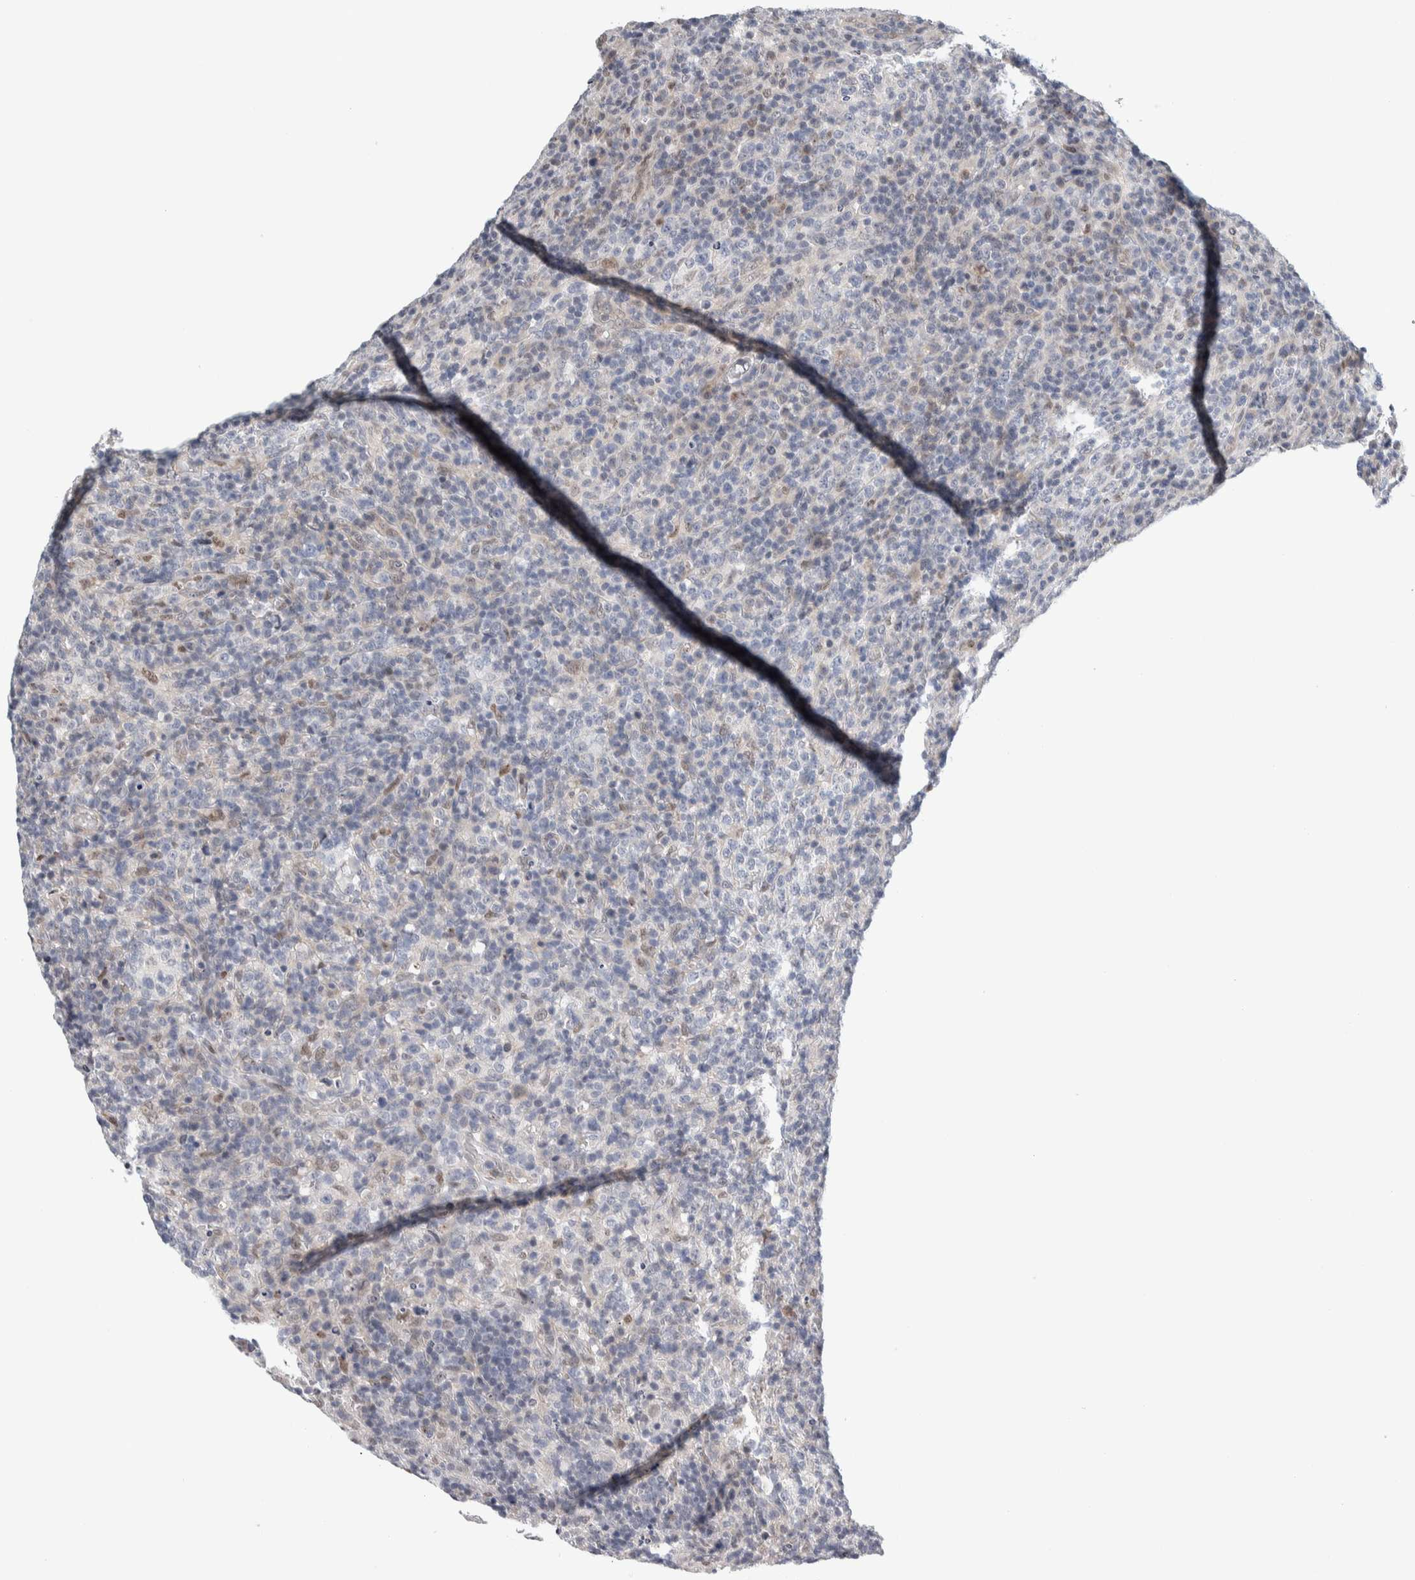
{"staining": {"intensity": "weak", "quantity": "<25%", "location": "nuclear"}, "tissue": "lymphoma", "cell_type": "Tumor cells", "image_type": "cancer", "snomed": [{"axis": "morphology", "description": "Malignant lymphoma, non-Hodgkin's type, High grade"}, {"axis": "topography", "description": "Lymph node"}], "caption": "The histopathology image shows no significant expression in tumor cells of lymphoma. (Brightfield microscopy of DAB immunohistochemistry (IHC) at high magnification).", "gene": "NEUROD1", "patient": {"sex": "female", "age": 76}}